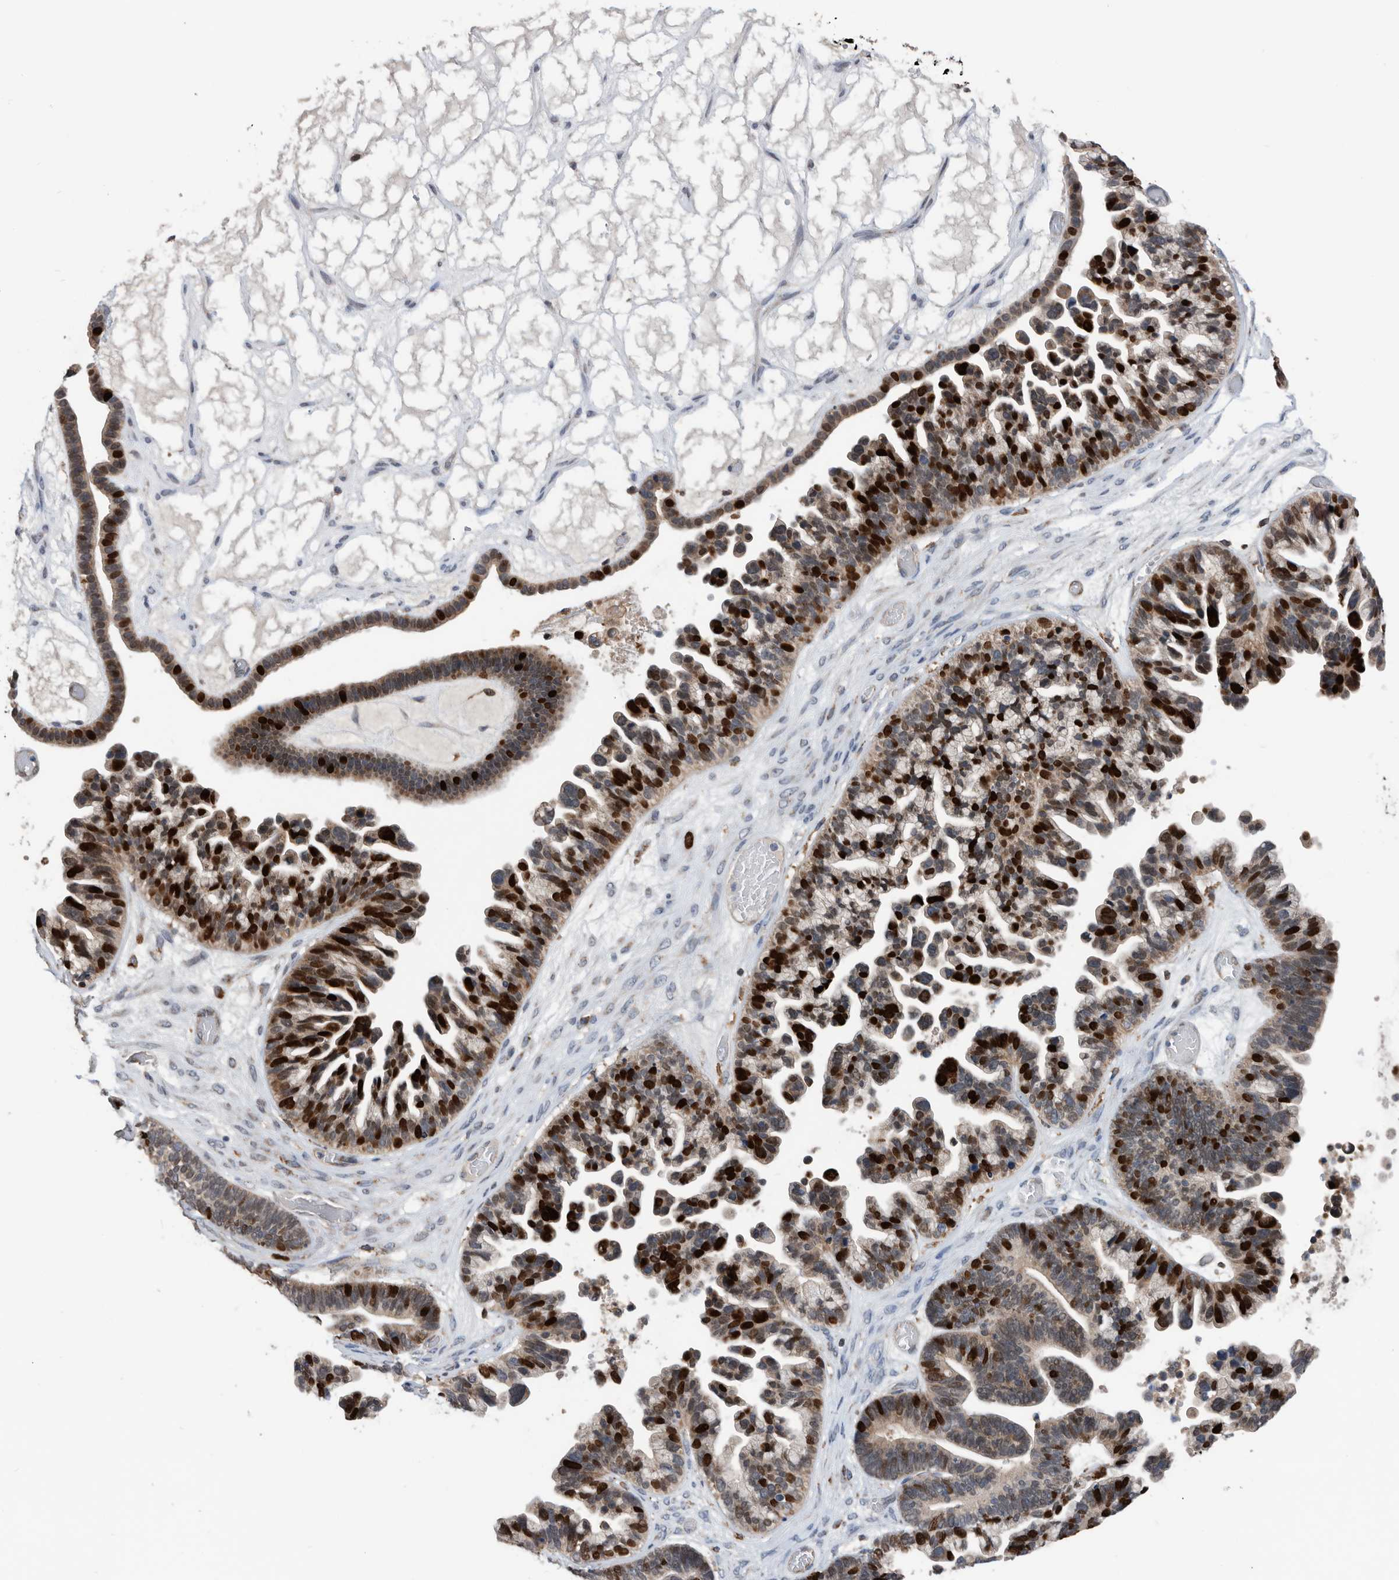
{"staining": {"intensity": "strong", "quantity": ">75%", "location": "nuclear"}, "tissue": "ovarian cancer", "cell_type": "Tumor cells", "image_type": "cancer", "snomed": [{"axis": "morphology", "description": "Cystadenocarcinoma, serous, NOS"}, {"axis": "topography", "description": "Ovary"}], "caption": "Ovarian cancer (serous cystadenocarcinoma) stained for a protein shows strong nuclear positivity in tumor cells.", "gene": "ATAD2", "patient": {"sex": "female", "age": 56}}